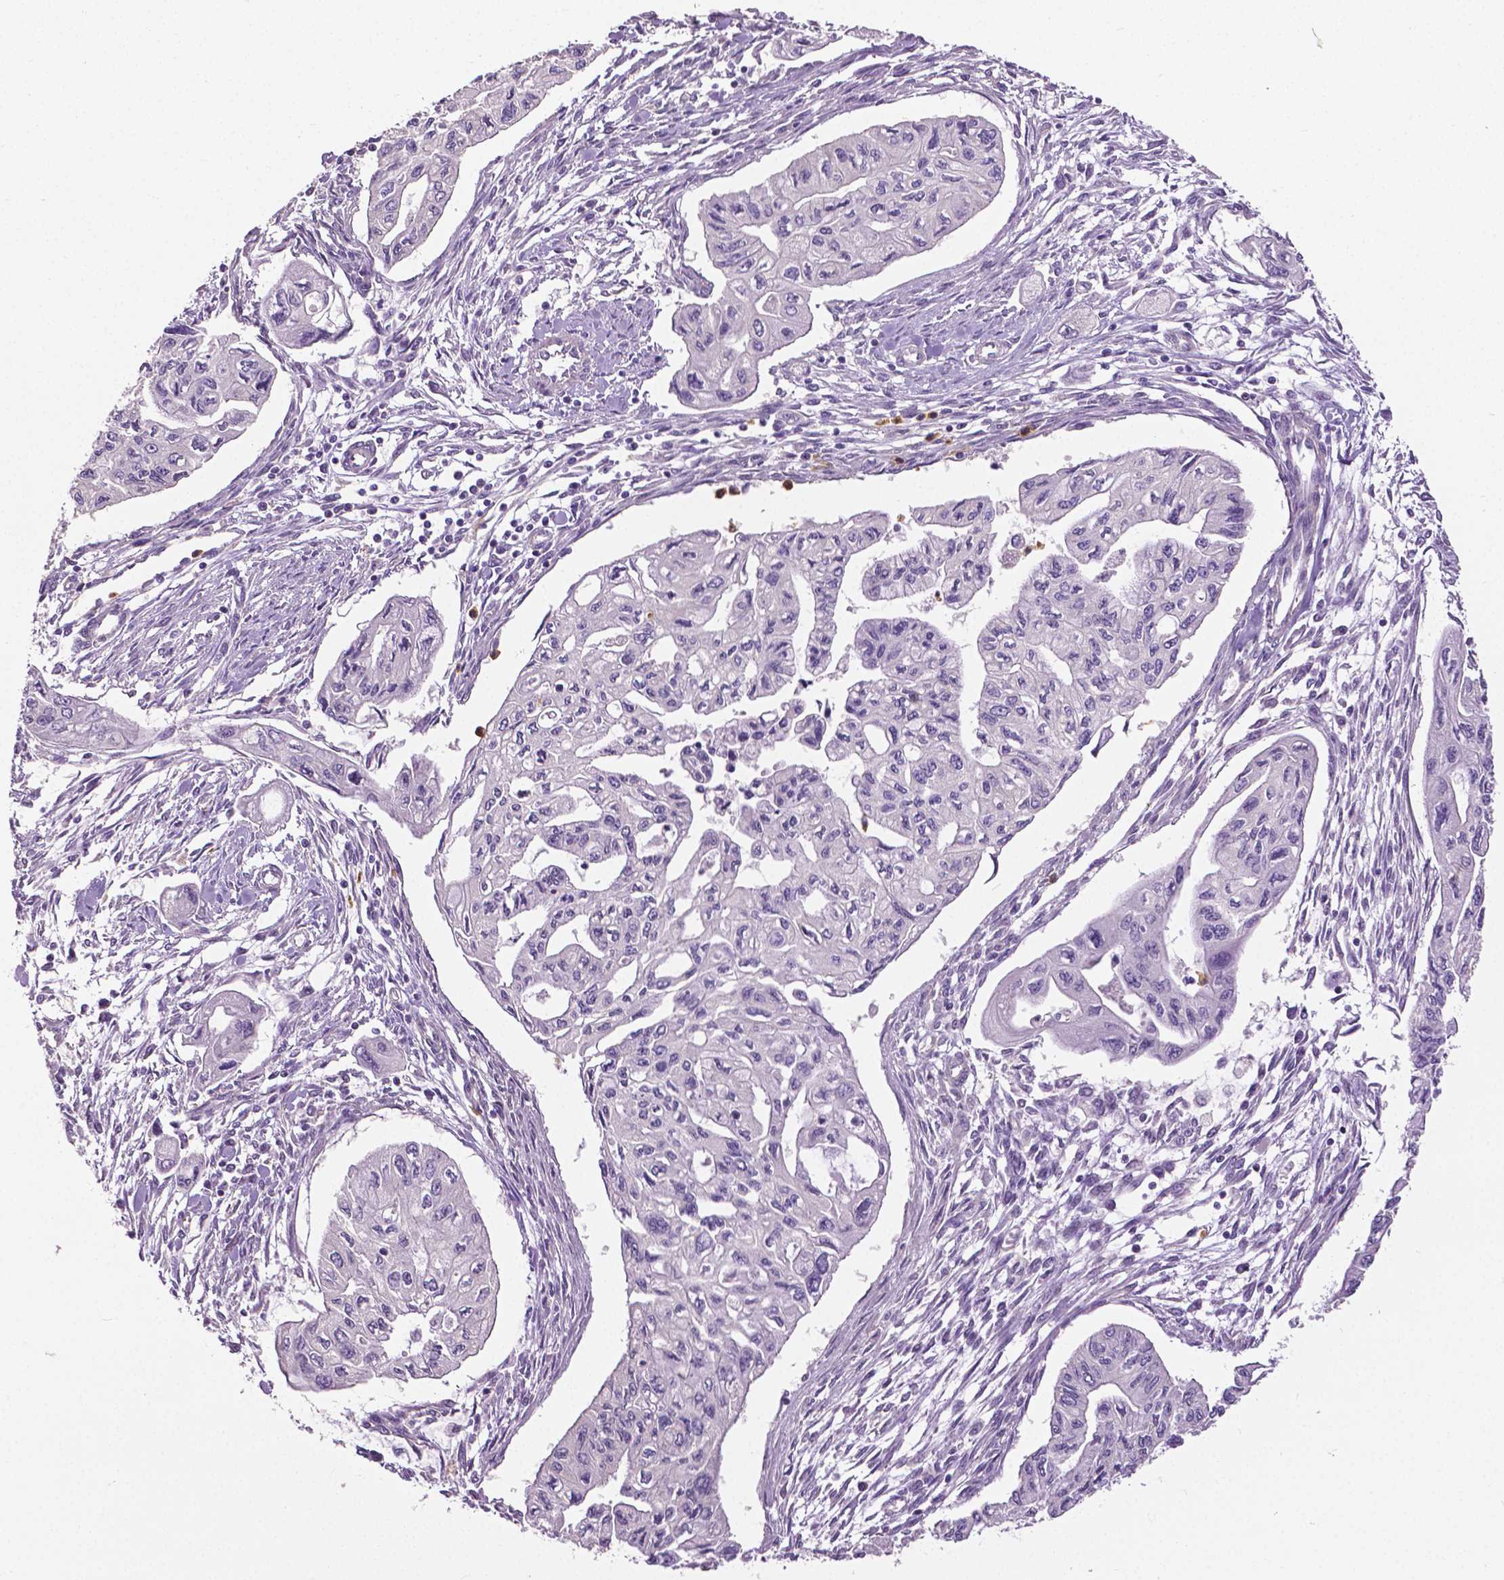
{"staining": {"intensity": "negative", "quantity": "none", "location": "none"}, "tissue": "pancreatic cancer", "cell_type": "Tumor cells", "image_type": "cancer", "snomed": [{"axis": "morphology", "description": "Adenocarcinoma, NOS"}, {"axis": "topography", "description": "Pancreas"}], "caption": "Tumor cells show no significant expression in pancreatic adenocarcinoma.", "gene": "PTPN5", "patient": {"sex": "female", "age": 76}}